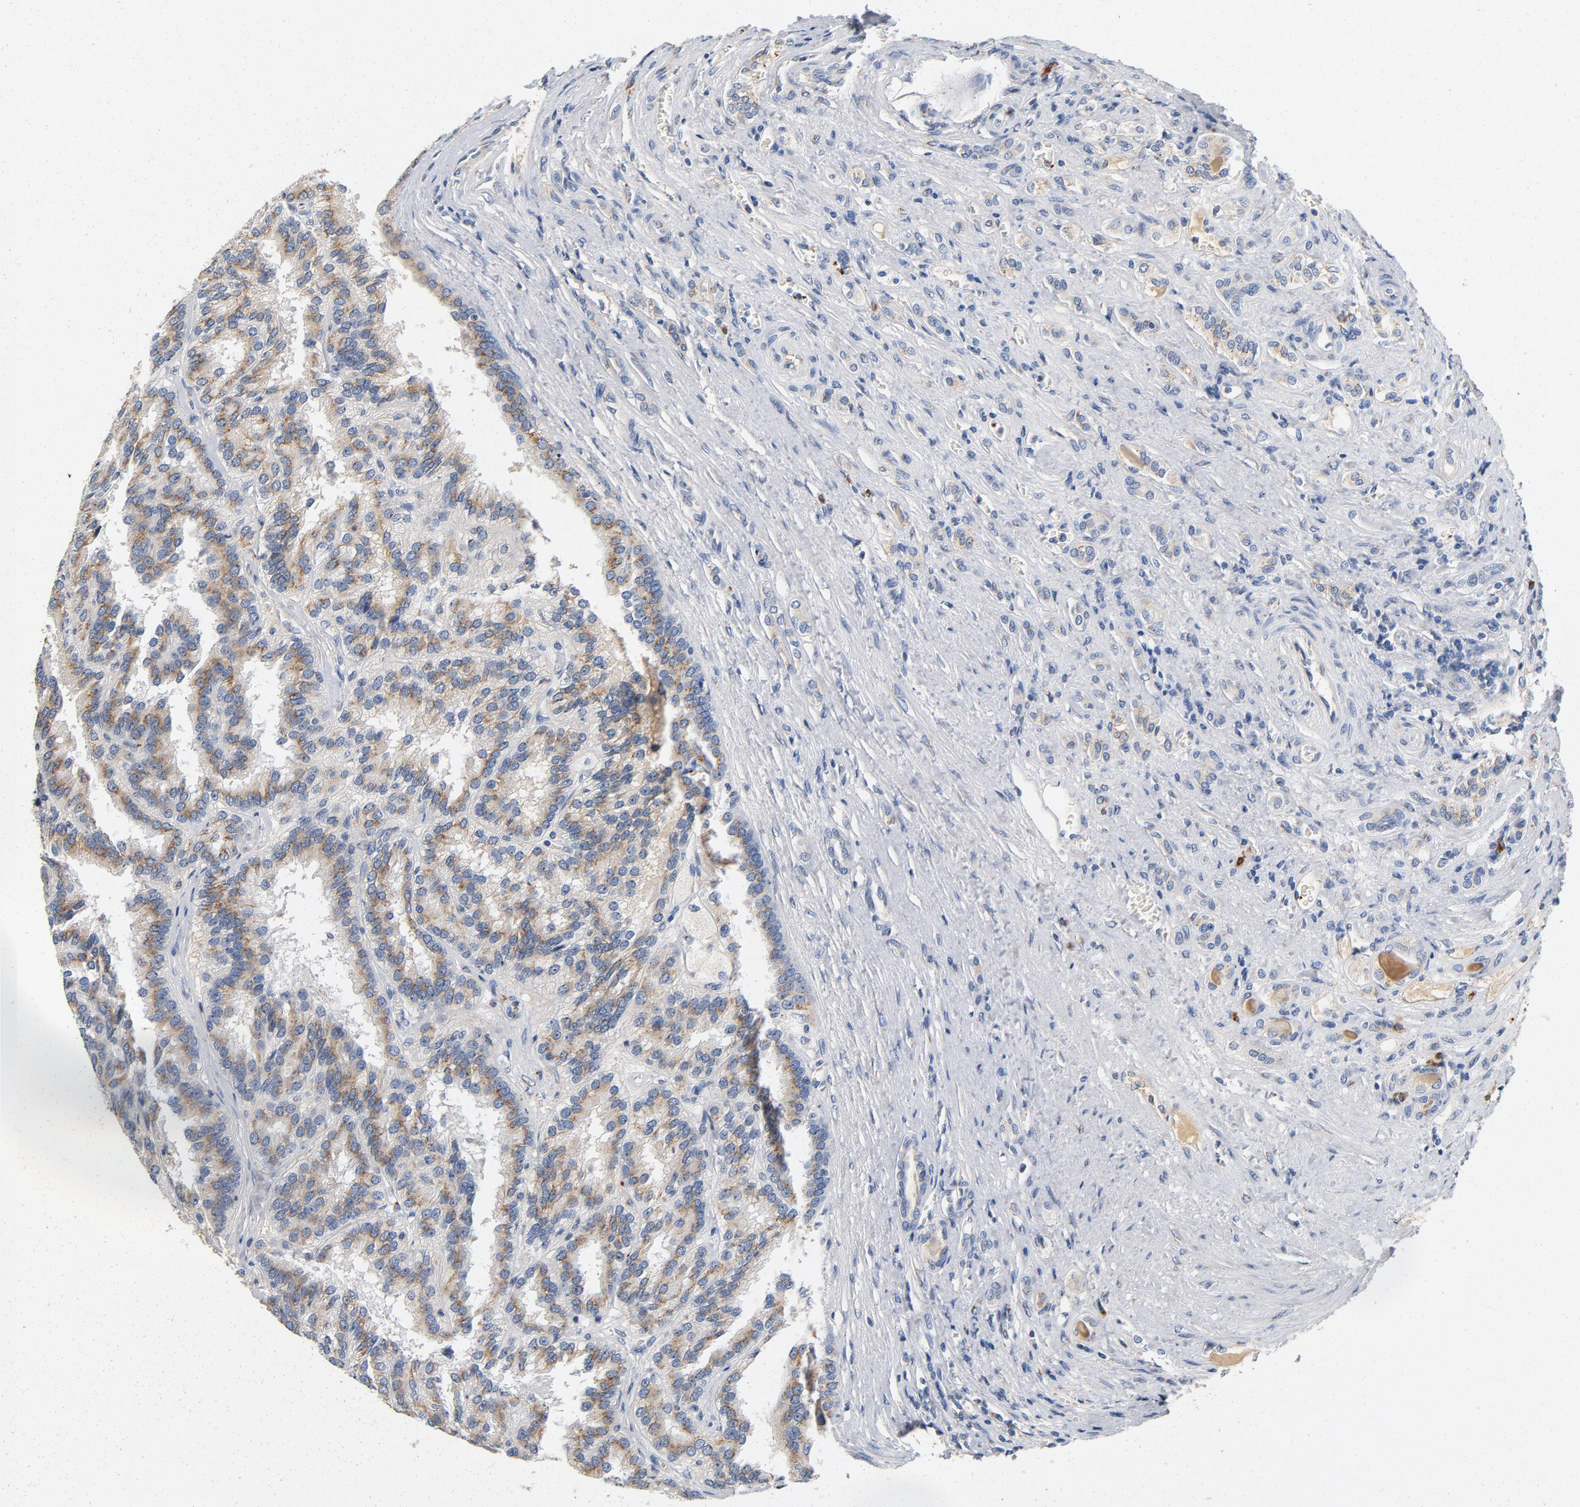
{"staining": {"intensity": "moderate", "quantity": ">75%", "location": "cytoplasmic/membranous"}, "tissue": "renal cancer", "cell_type": "Tumor cells", "image_type": "cancer", "snomed": [{"axis": "morphology", "description": "Adenocarcinoma, NOS"}, {"axis": "topography", "description": "Kidney"}], "caption": "Immunohistochemical staining of human renal cancer (adenocarcinoma) demonstrates medium levels of moderate cytoplasmic/membranous protein staining in approximately >75% of tumor cells.", "gene": "LMAN2", "patient": {"sex": "male", "age": 46}}